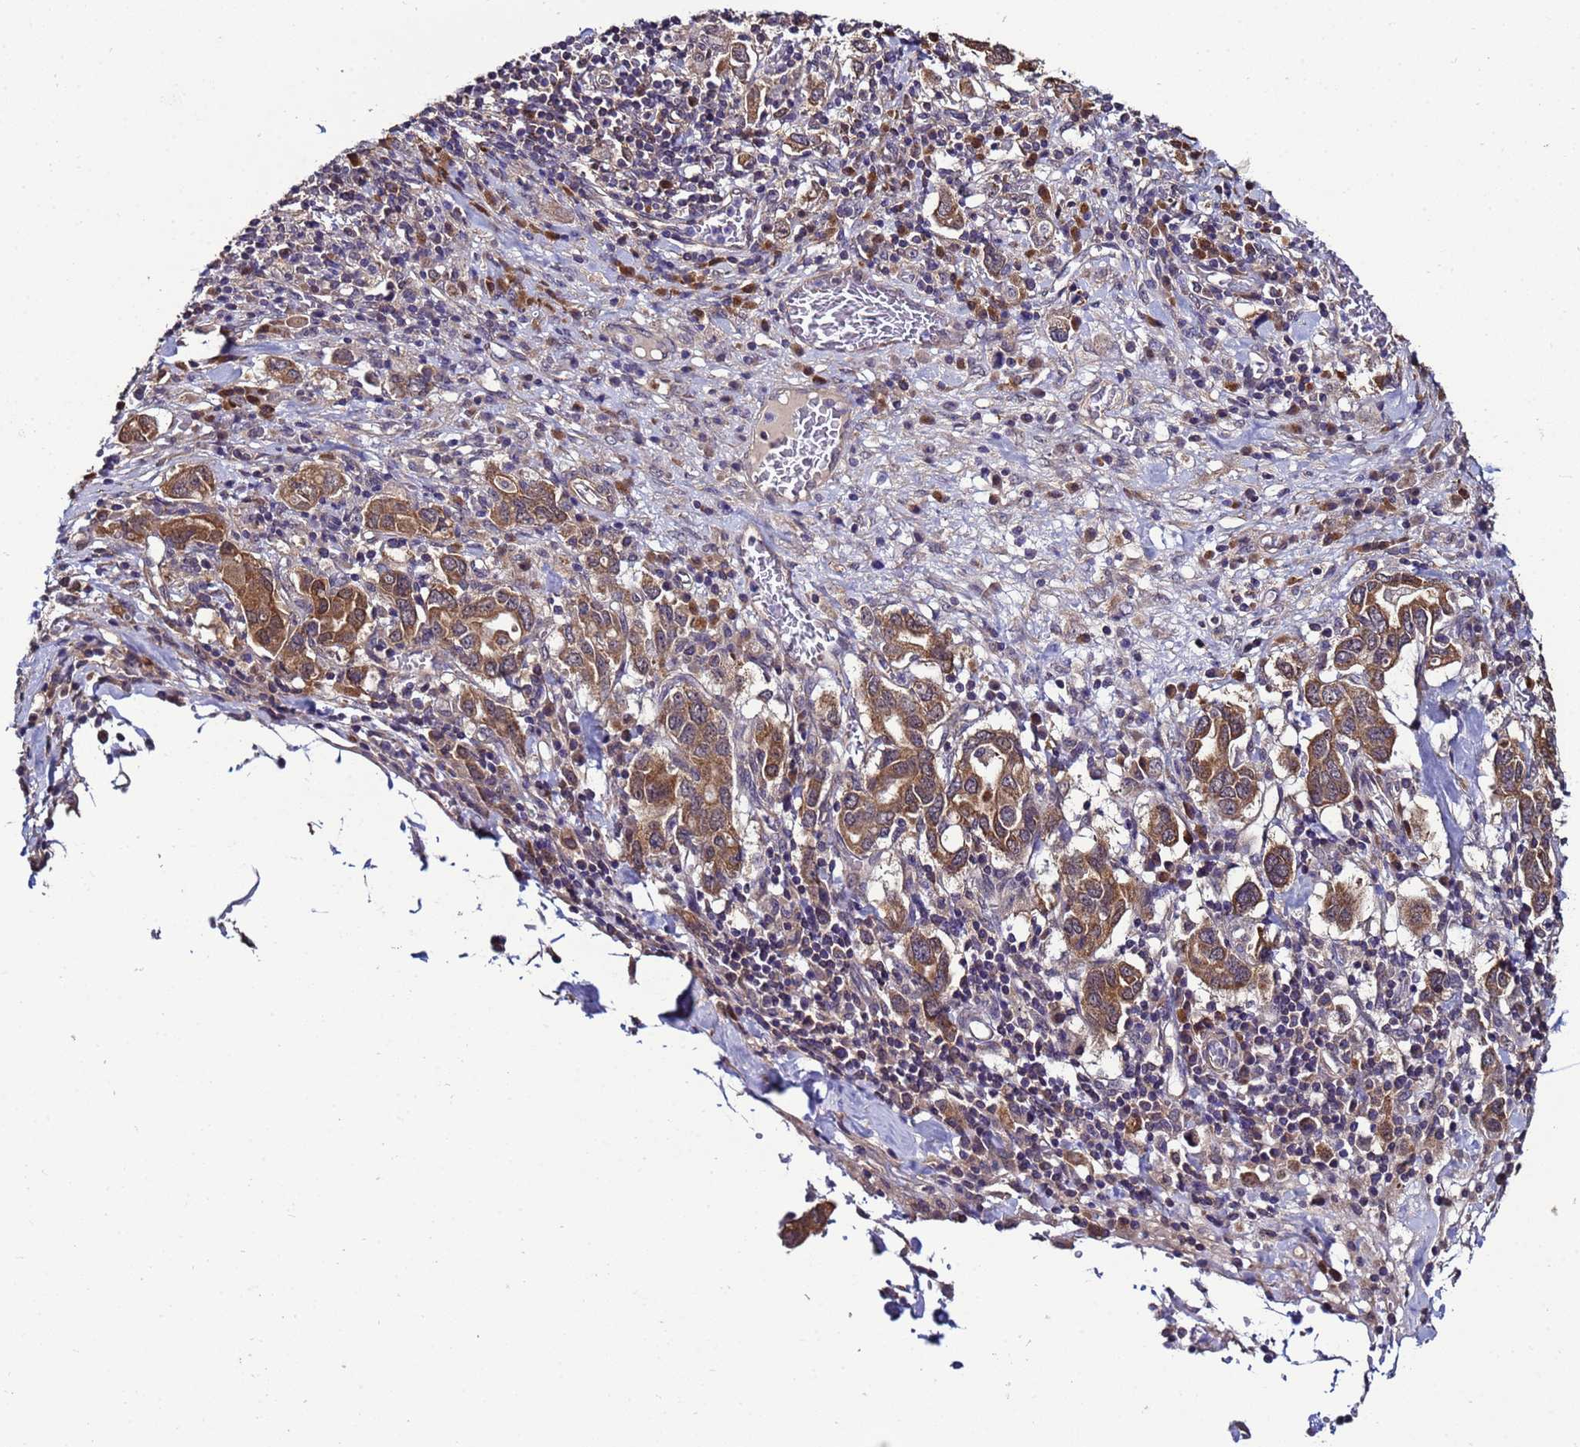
{"staining": {"intensity": "moderate", "quantity": ">75%", "location": "cytoplasmic/membranous"}, "tissue": "stomach cancer", "cell_type": "Tumor cells", "image_type": "cancer", "snomed": [{"axis": "morphology", "description": "Adenocarcinoma, NOS"}, {"axis": "topography", "description": "Stomach, upper"}, {"axis": "topography", "description": "Stomach"}], "caption": "Tumor cells exhibit medium levels of moderate cytoplasmic/membranous expression in about >75% of cells in stomach cancer (adenocarcinoma). (brown staining indicates protein expression, while blue staining denotes nuclei).", "gene": "NAXE", "patient": {"sex": "male", "age": 62}}